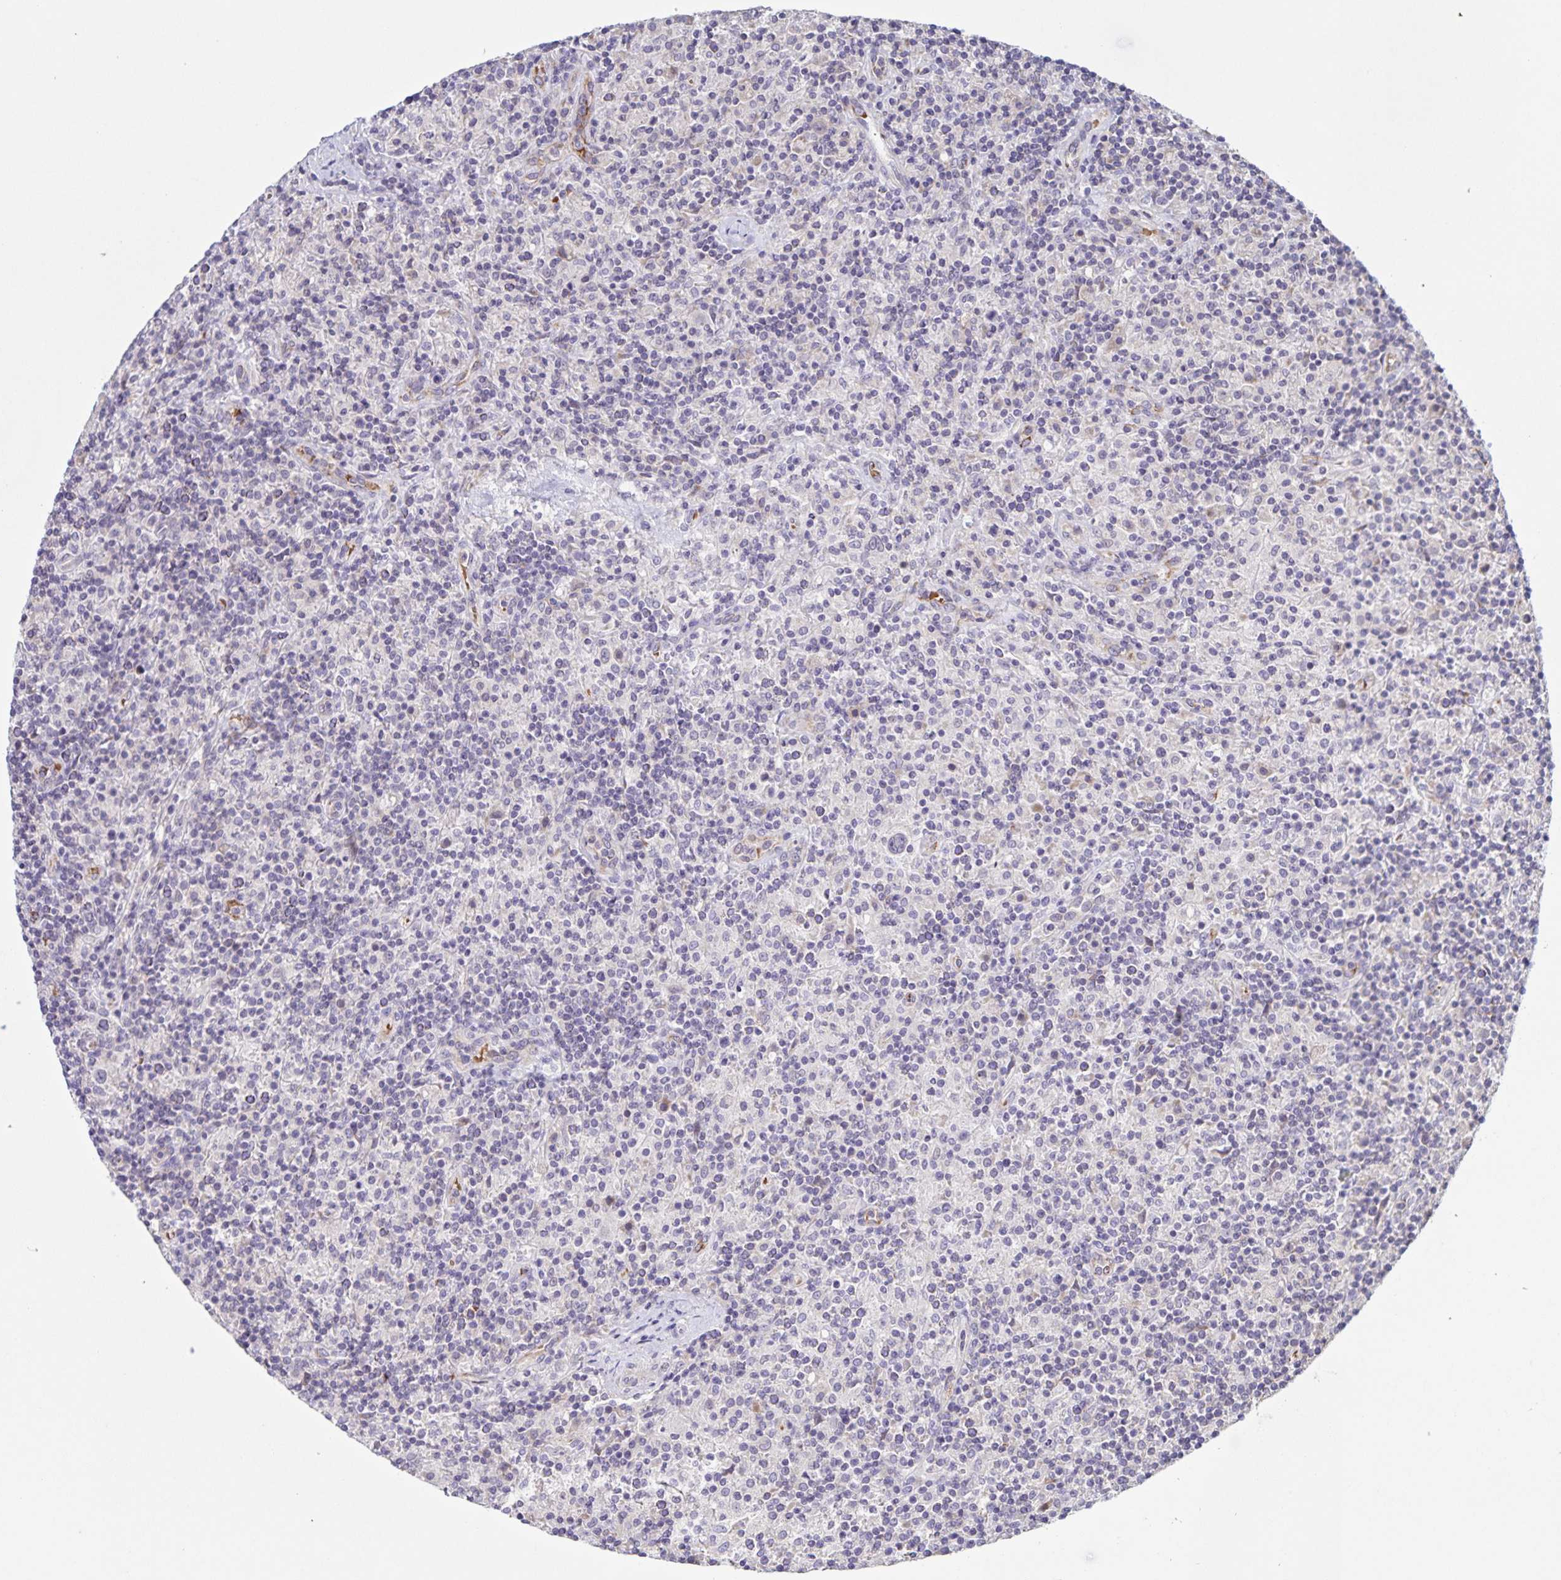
{"staining": {"intensity": "negative", "quantity": "none", "location": "none"}, "tissue": "lymphoma", "cell_type": "Tumor cells", "image_type": "cancer", "snomed": [{"axis": "morphology", "description": "Hodgkin's disease, NOS"}, {"axis": "topography", "description": "Lymph node"}], "caption": "Hodgkin's disease was stained to show a protein in brown. There is no significant positivity in tumor cells.", "gene": "STPG4", "patient": {"sex": "male", "age": 70}}